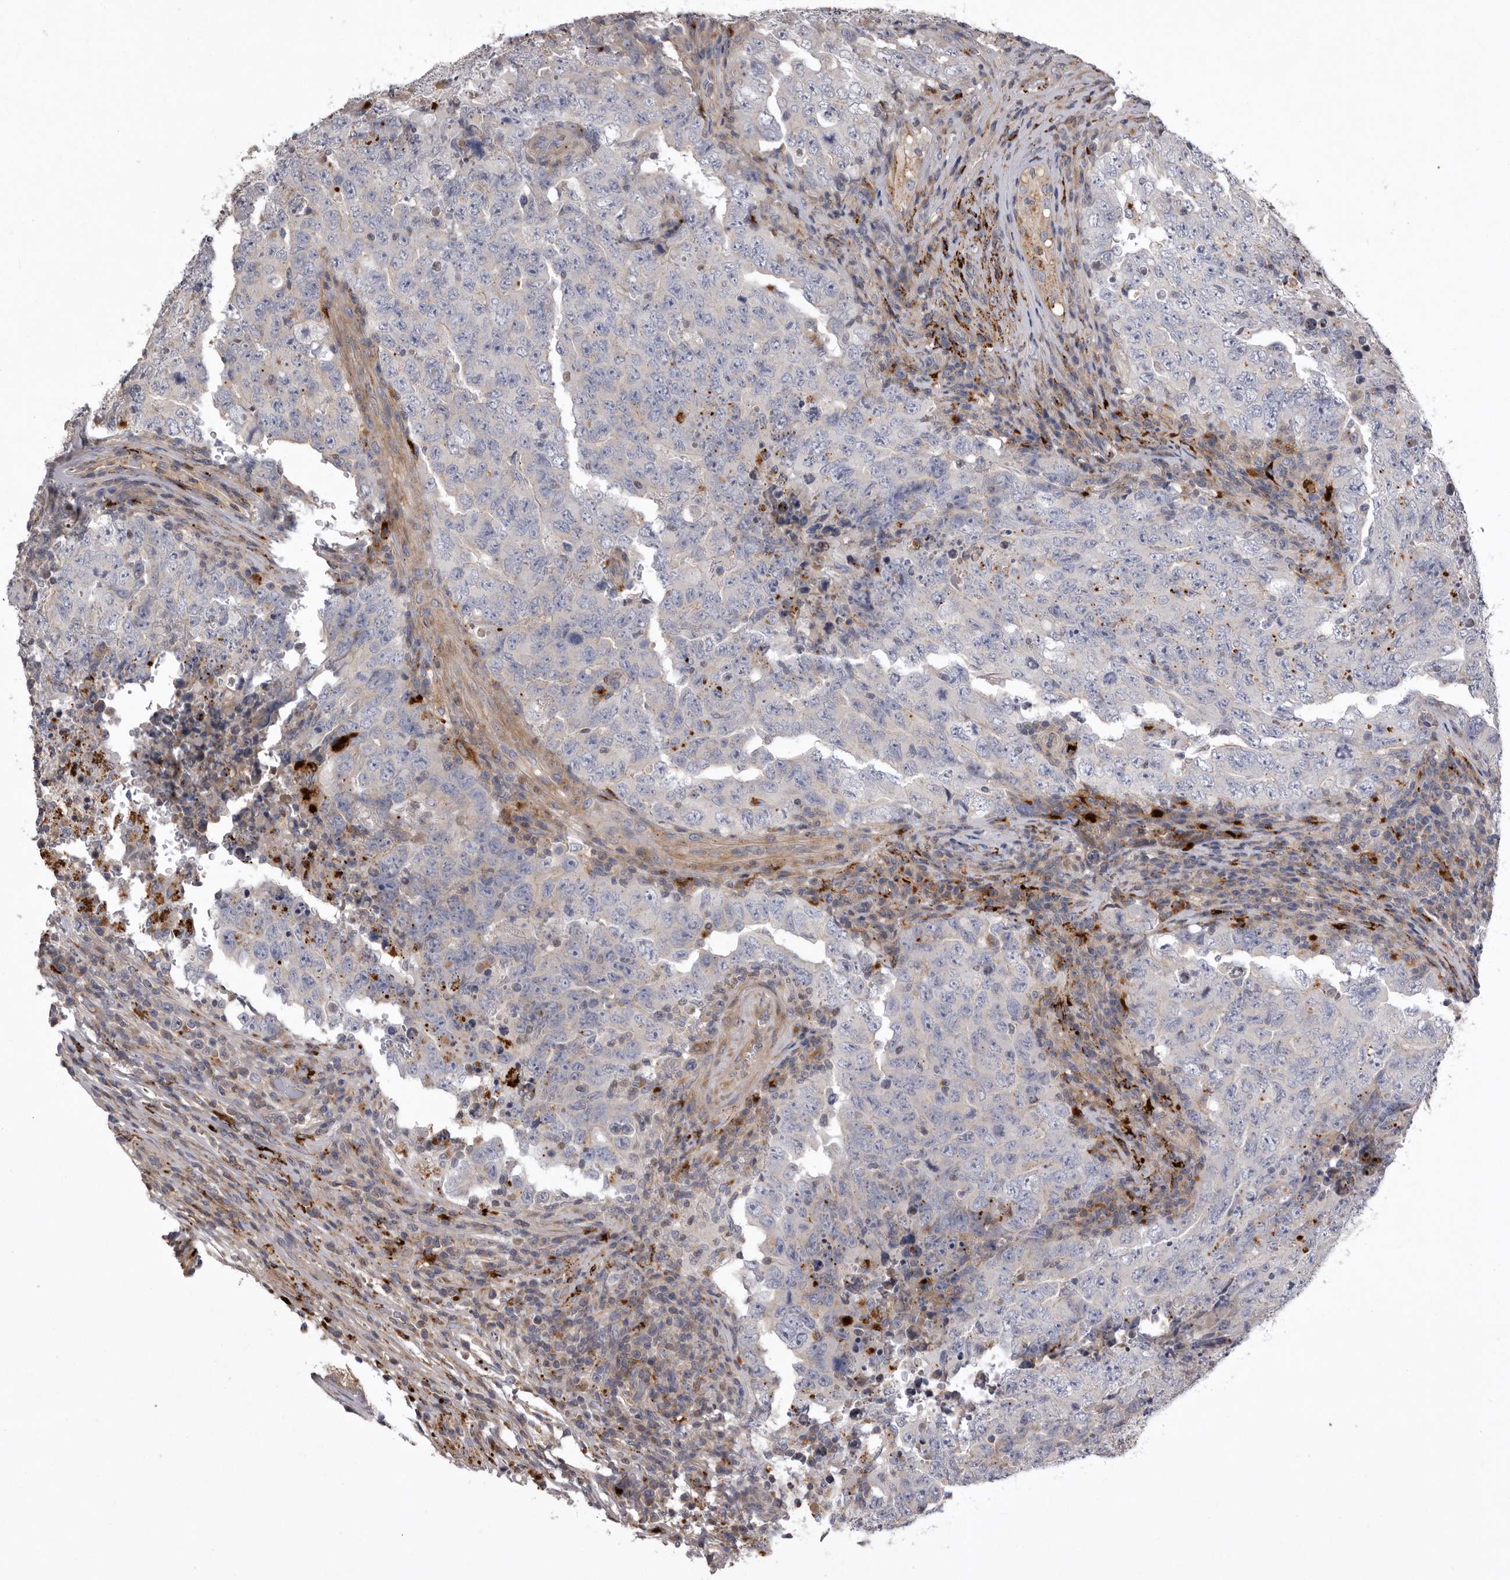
{"staining": {"intensity": "negative", "quantity": "none", "location": "none"}, "tissue": "testis cancer", "cell_type": "Tumor cells", "image_type": "cancer", "snomed": [{"axis": "morphology", "description": "Carcinoma, Embryonal, NOS"}, {"axis": "topography", "description": "Testis"}], "caption": "Immunohistochemistry photomicrograph of neoplastic tissue: human testis cancer stained with DAB (3,3'-diaminobenzidine) demonstrates no significant protein staining in tumor cells. Nuclei are stained in blue.", "gene": "WDR47", "patient": {"sex": "male", "age": 26}}